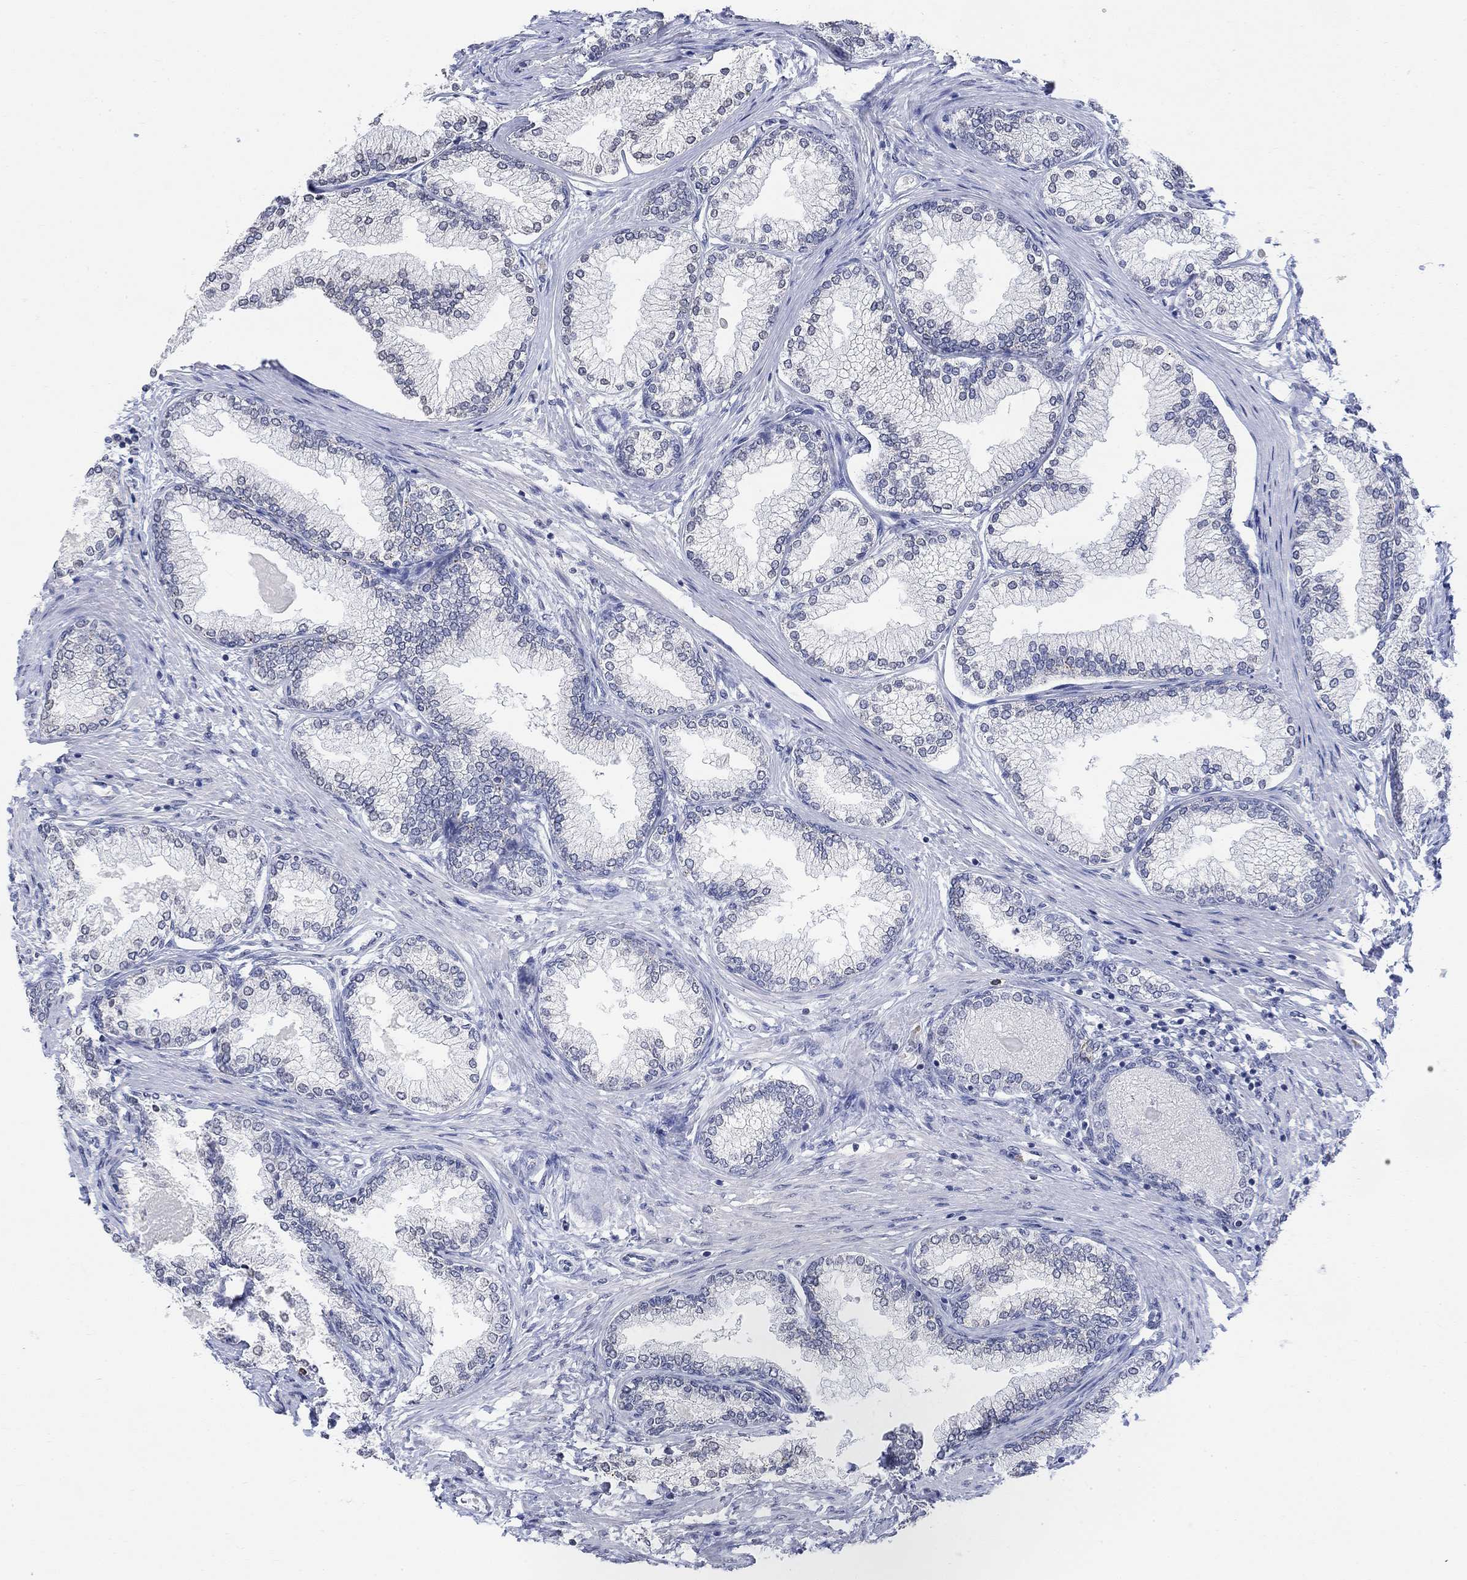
{"staining": {"intensity": "negative", "quantity": "none", "location": "none"}, "tissue": "prostate", "cell_type": "Glandular cells", "image_type": "normal", "snomed": [{"axis": "morphology", "description": "Normal tissue, NOS"}, {"axis": "topography", "description": "Prostate"}], "caption": "This photomicrograph is of unremarkable prostate stained with immunohistochemistry (IHC) to label a protein in brown with the nuclei are counter-stained blue. There is no expression in glandular cells. Brightfield microscopy of immunohistochemistry stained with DAB (3,3'-diaminobenzidine) (brown) and hematoxylin (blue), captured at high magnification.", "gene": "TMEM255A", "patient": {"sex": "male", "age": 72}}